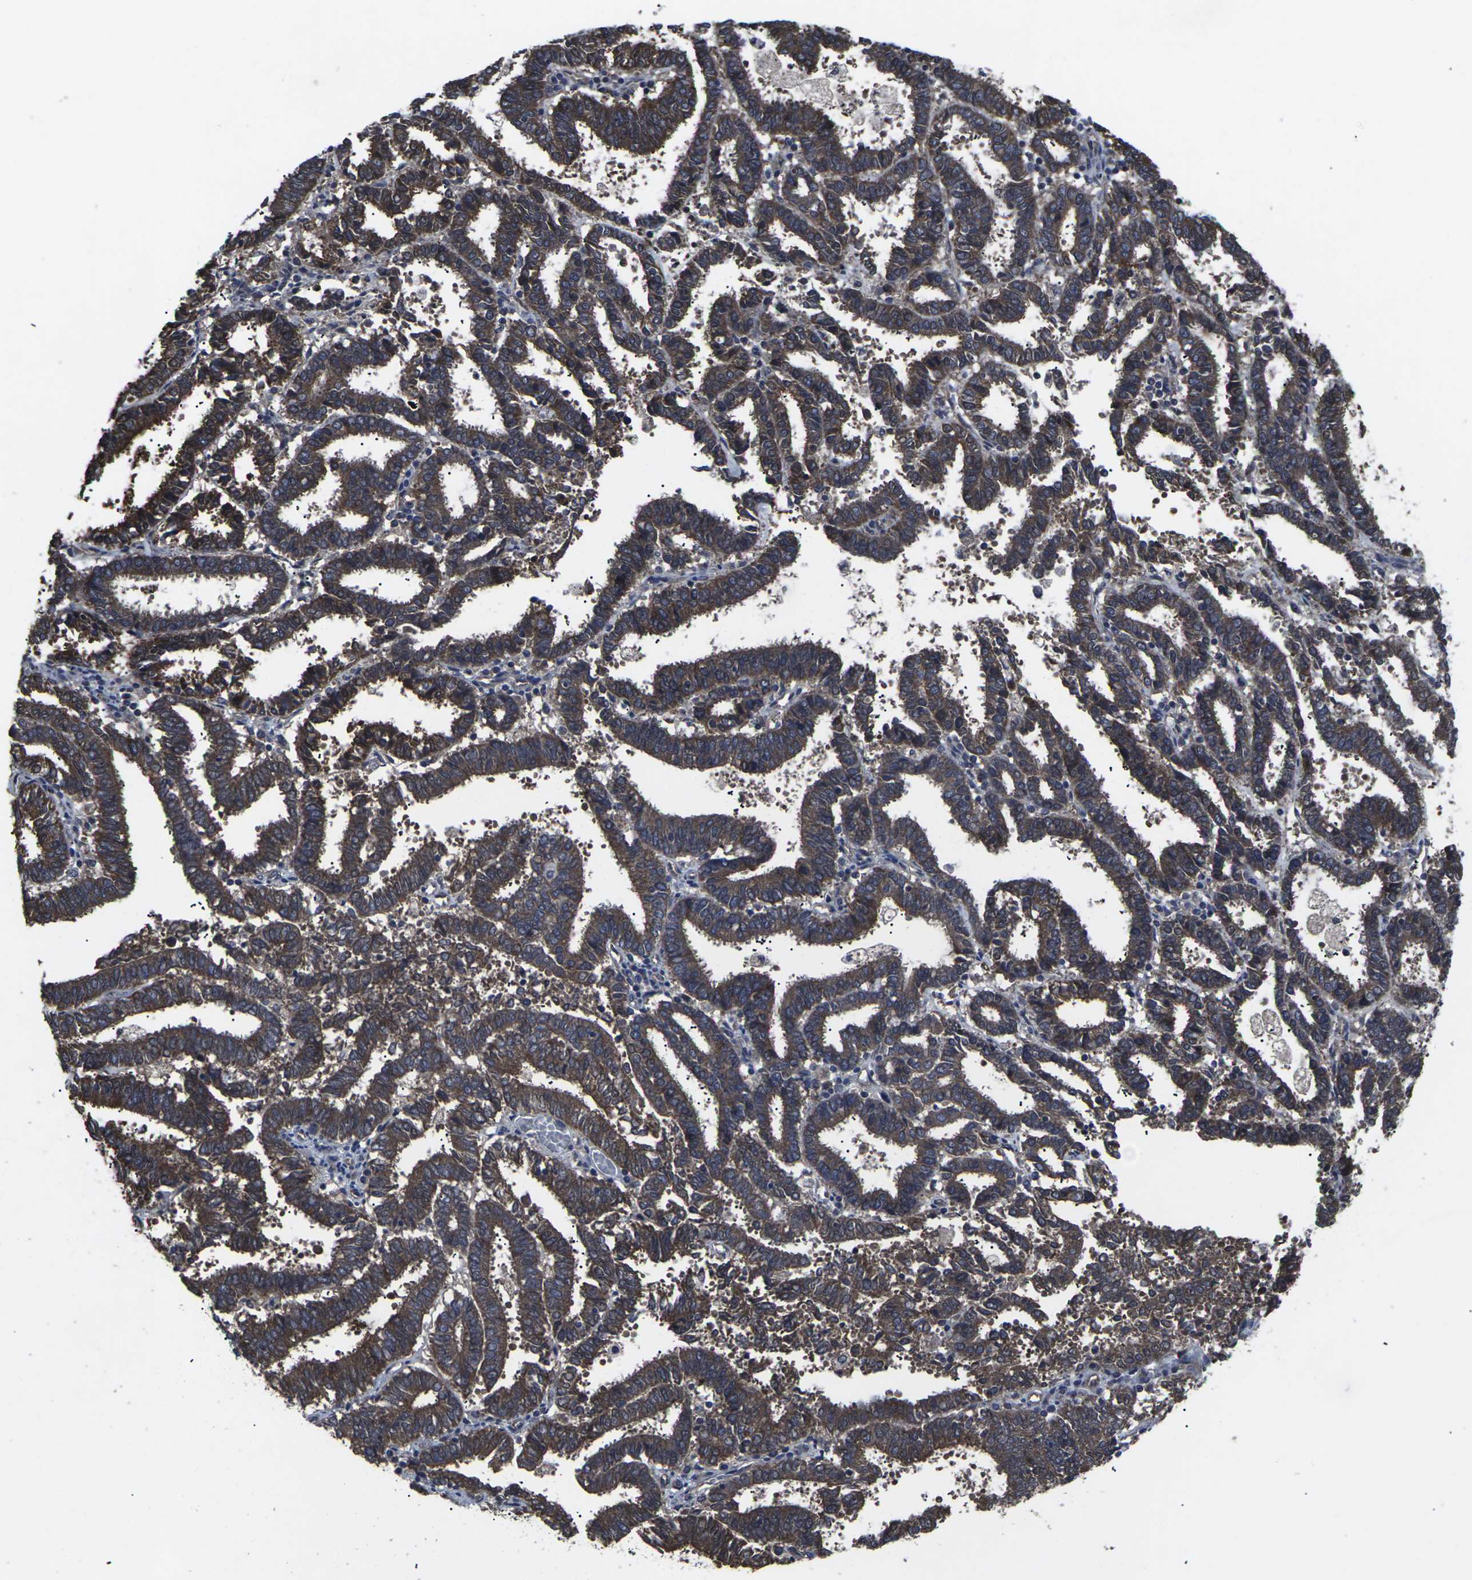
{"staining": {"intensity": "strong", "quantity": ">75%", "location": "cytoplasmic/membranous"}, "tissue": "endometrial cancer", "cell_type": "Tumor cells", "image_type": "cancer", "snomed": [{"axis": "morphology", "description": "Adenocarcinoma, NOS"}, {"axis": "topography", "description": "Uterus"}], "caption": "A brown stain labels strong cytoplasmic/membranous staining of a protein in human endometrial cancer tumor cells.", "gene": "MAPKAPK2", "patient": {"sex": "female", "age": 83}}